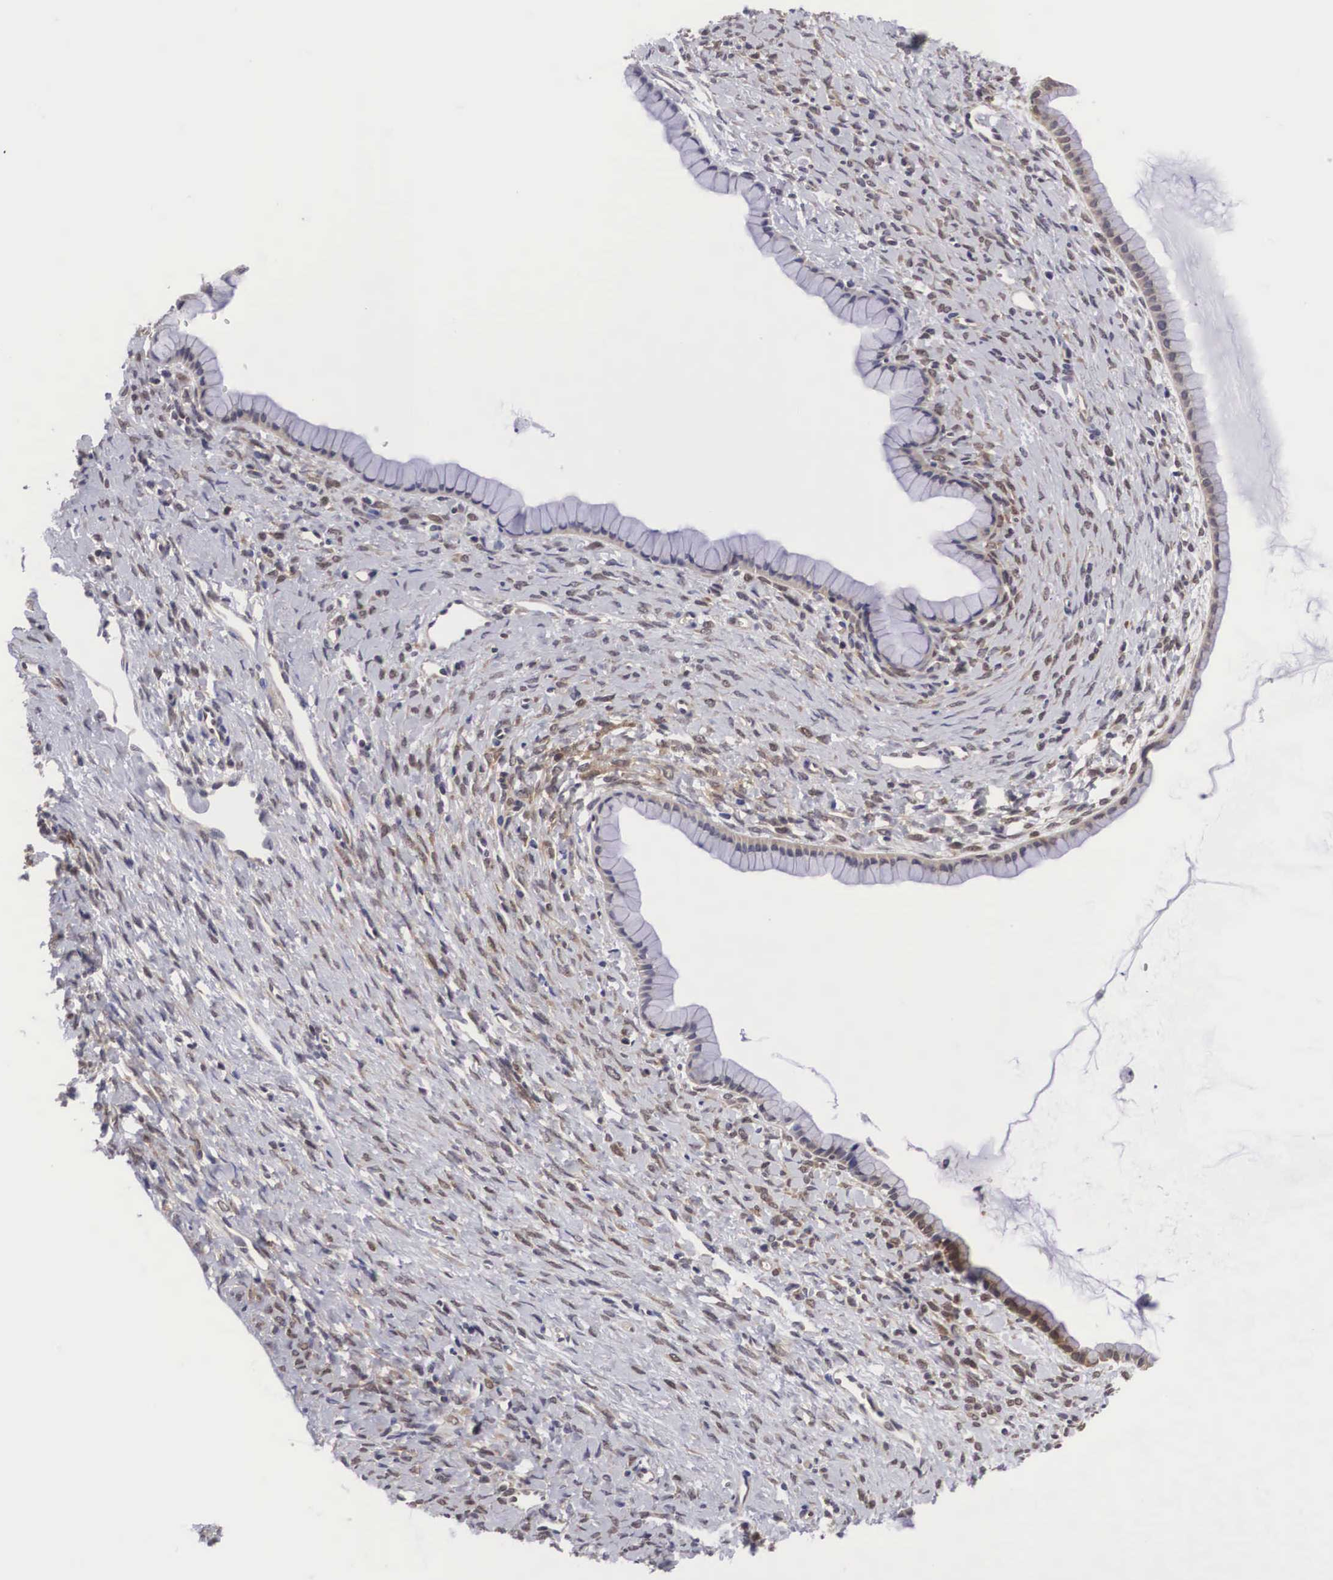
{"staining": {"intensity": "negative", "quantity": "none", "location": "none"}, "tissue": "ovarian cancer", "cell_type": "Tumor cells", "image_type": "cancer", "snomed": [{"axis": "morphology", "description": "Cystadenocarcinoma, mucinous, NOS"}, {"axis": "topography", "description": "Ovary"}], "caption": "This is a image of IHC staining of ovarian cancer, which shows no positivity in tumor cells.", "gene": "ADSL", "patient": {"sex": "female", "age": 25}}